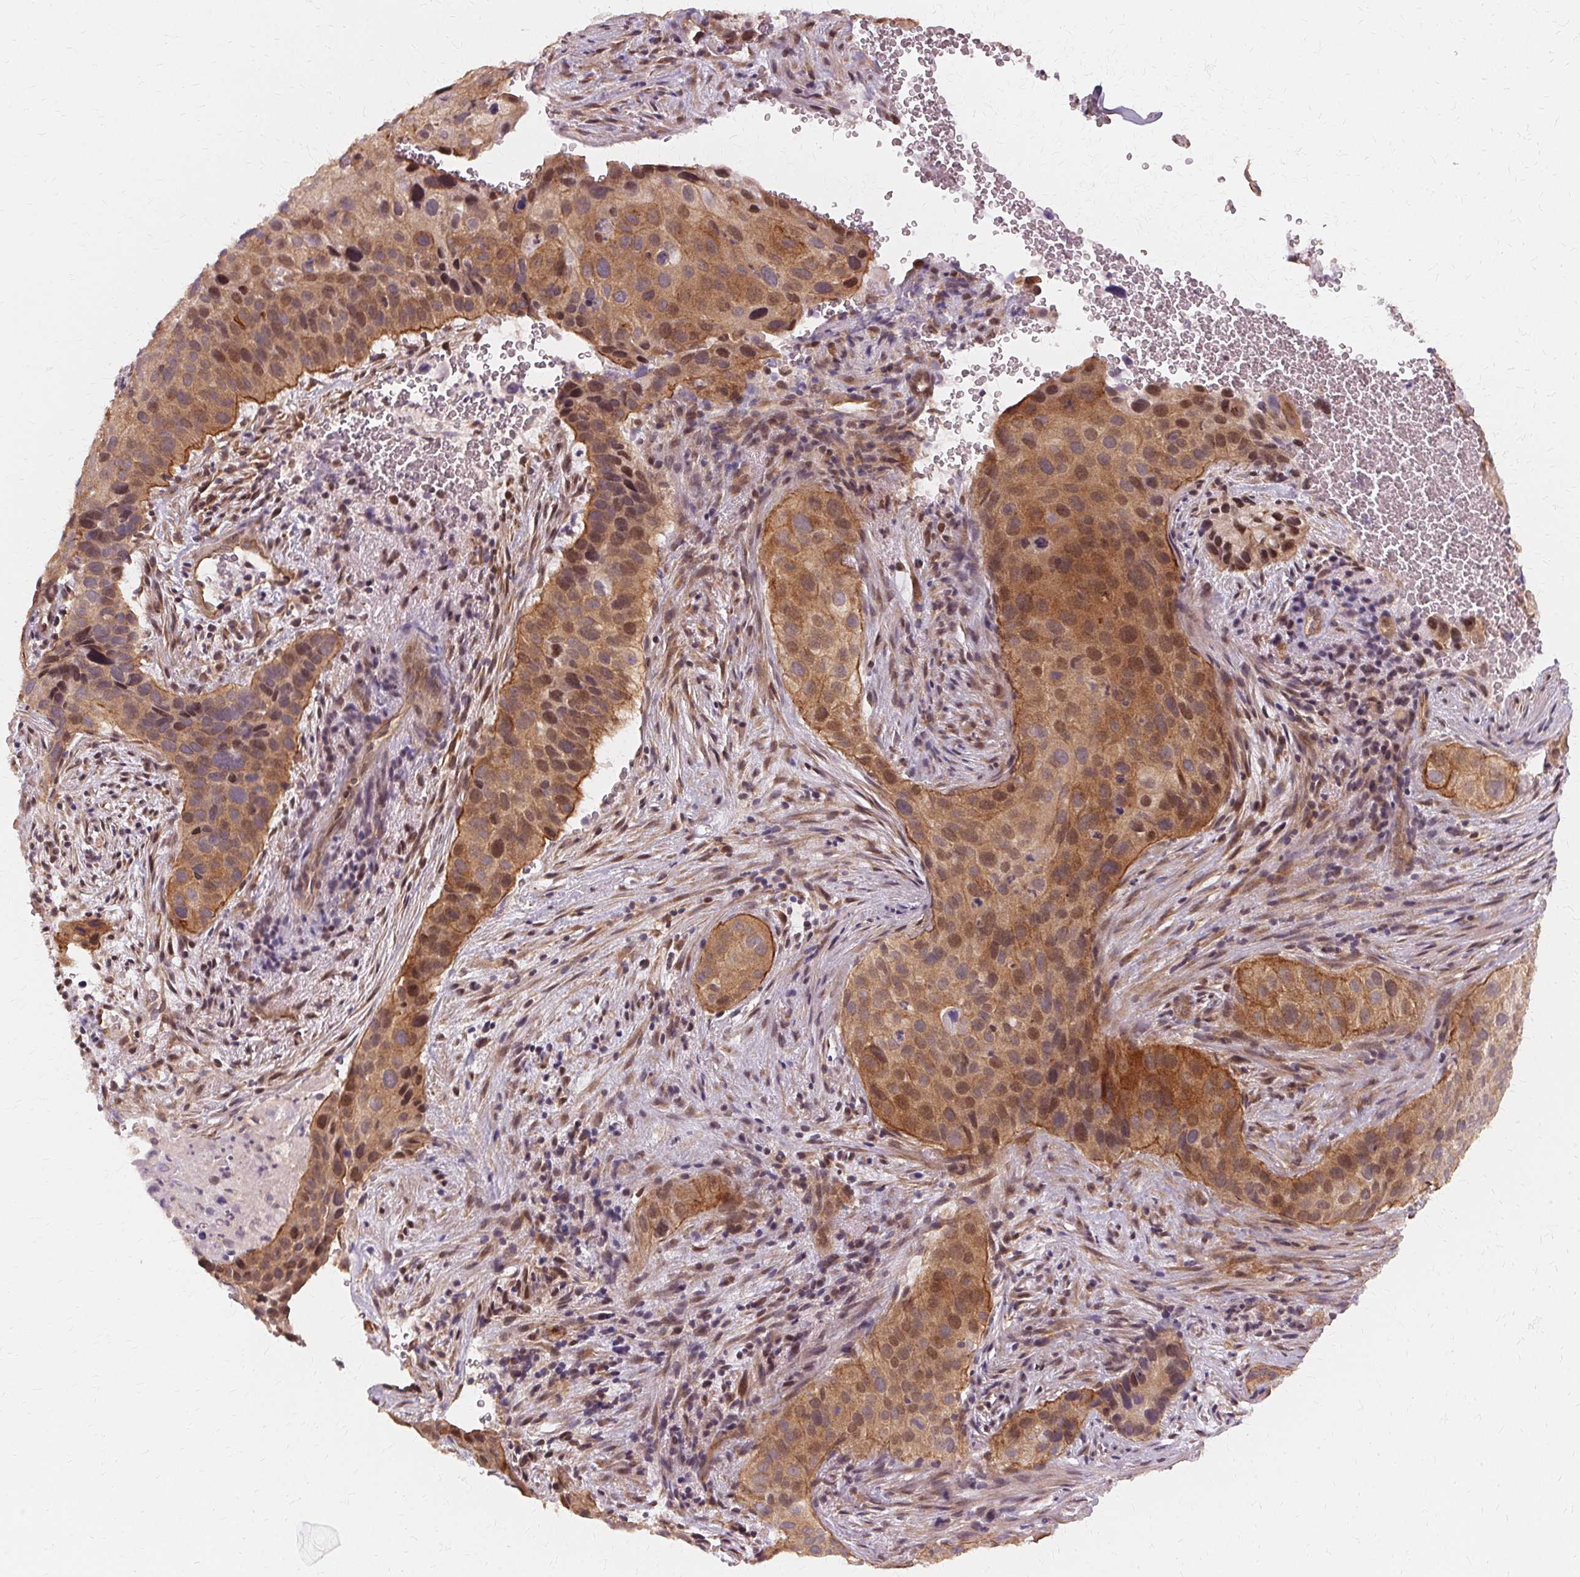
{"staining": {"intensity": "moderate", "quantity": ">75%", "location": "cytoplasmic/membranous,nuclear"}, "tissue": "cervical cancer", "cell_type": "Tumor cells", "image_type": "cancer", "snomed": [{"axis": "morphology", "description": "Squamous cell carcinoma, NOS"}, {"axis": "topography", "description": "Cervix"}], "caption": "Approximately >75% of tumor cells in human cervical squamous cell carcinoma display moderate cytoplasmic/membranous and nuclear protein expression as visualized by brown immunohistochemical staining.", "gene": "USP8", "patient": {"sex": "female", "age": 38}}